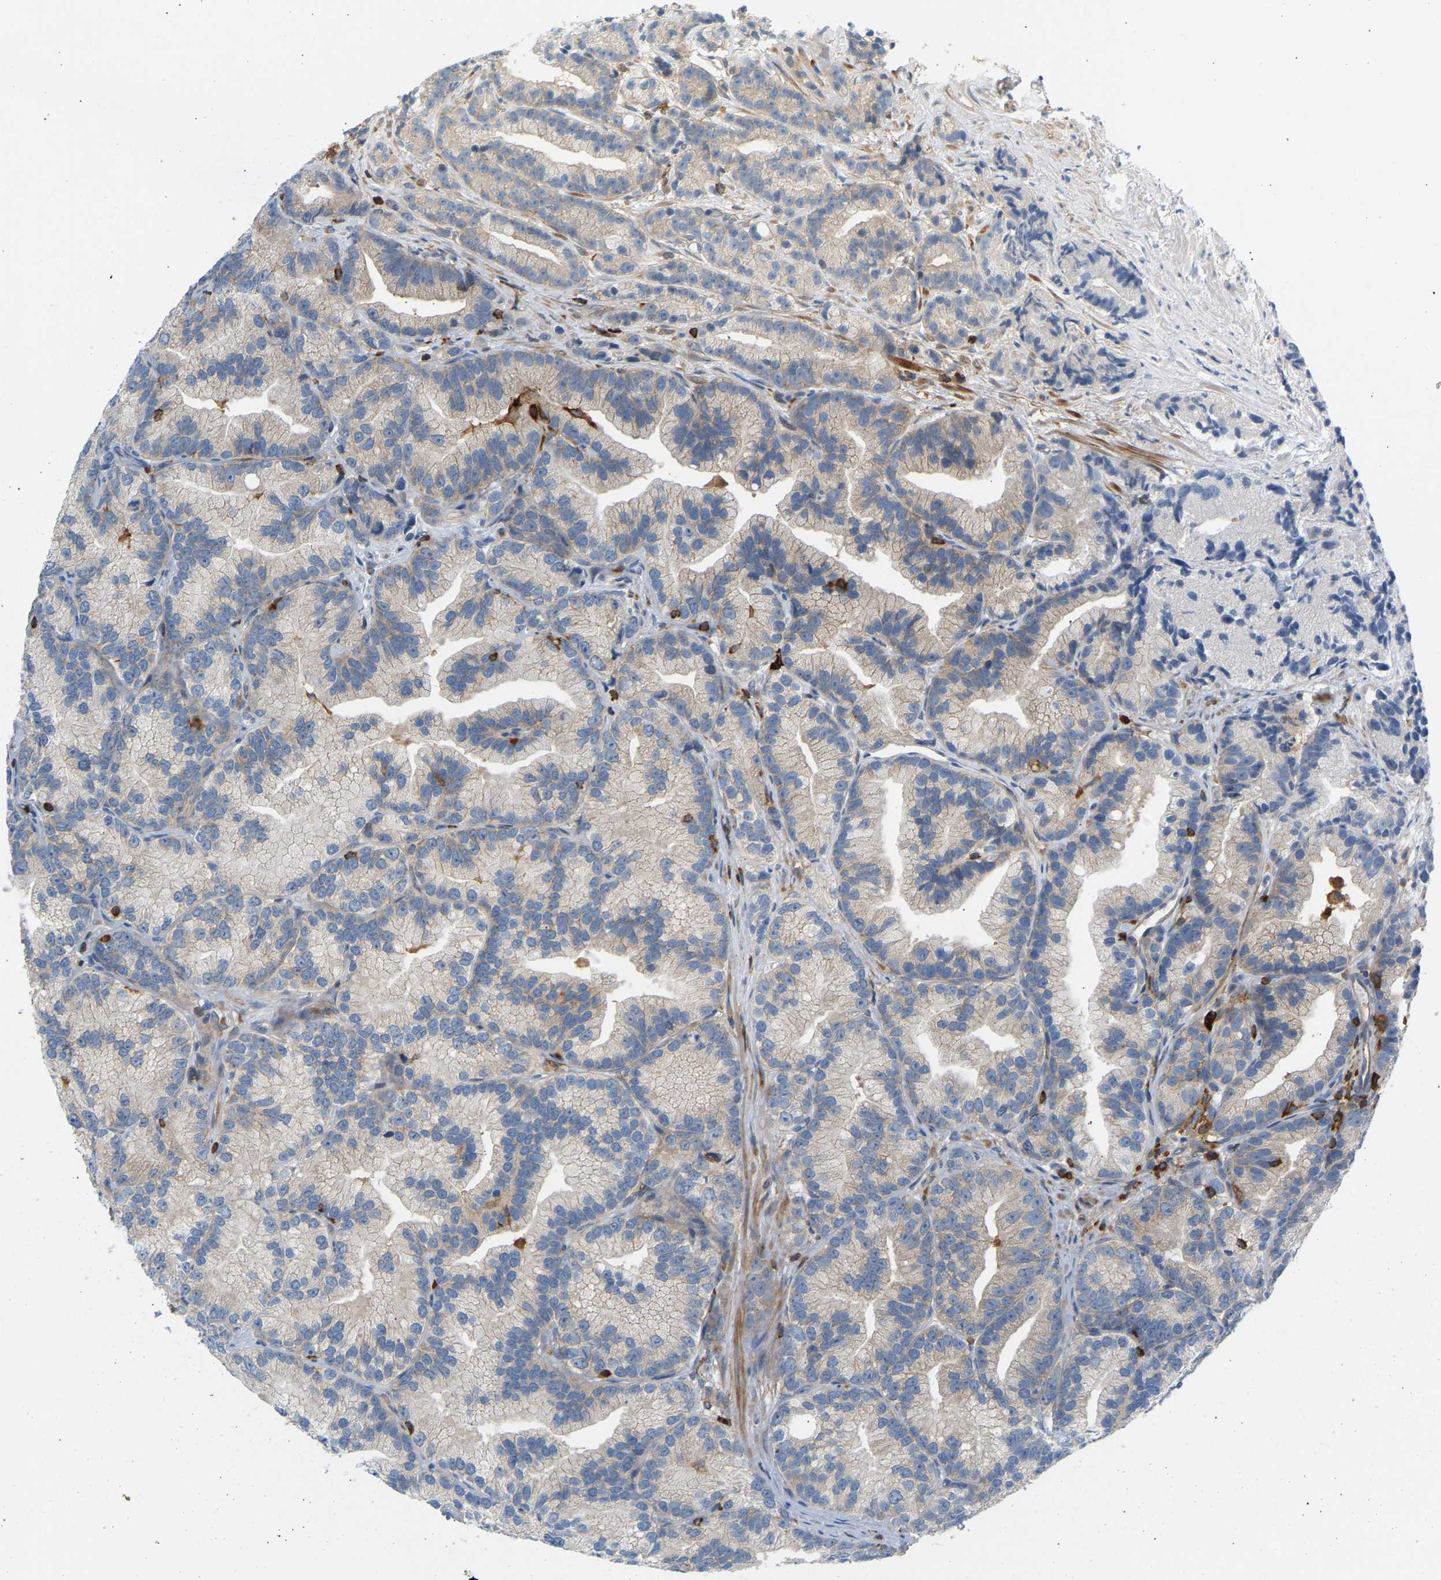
{"staining": {"intensity": "negative", "quantity": "none", "location": "none"}, "tissue": "prostate cancer", "cell_type": "Tumor cells", "image_type": "cancer", "snomed": [{"axis": "morphology", "description": "Adenocarcinoma, Low grade"}, {"axis": "topography", "description": "Prostate"}], "caption": "High magnification brightfield microscopy of prostate cancer stained with DAB (brown) and counterstained with hematoxylin (blue): tumor cells show no significant staining.", "gene": "FNBP1", "patient": {"sex": "male", "age": 89}}